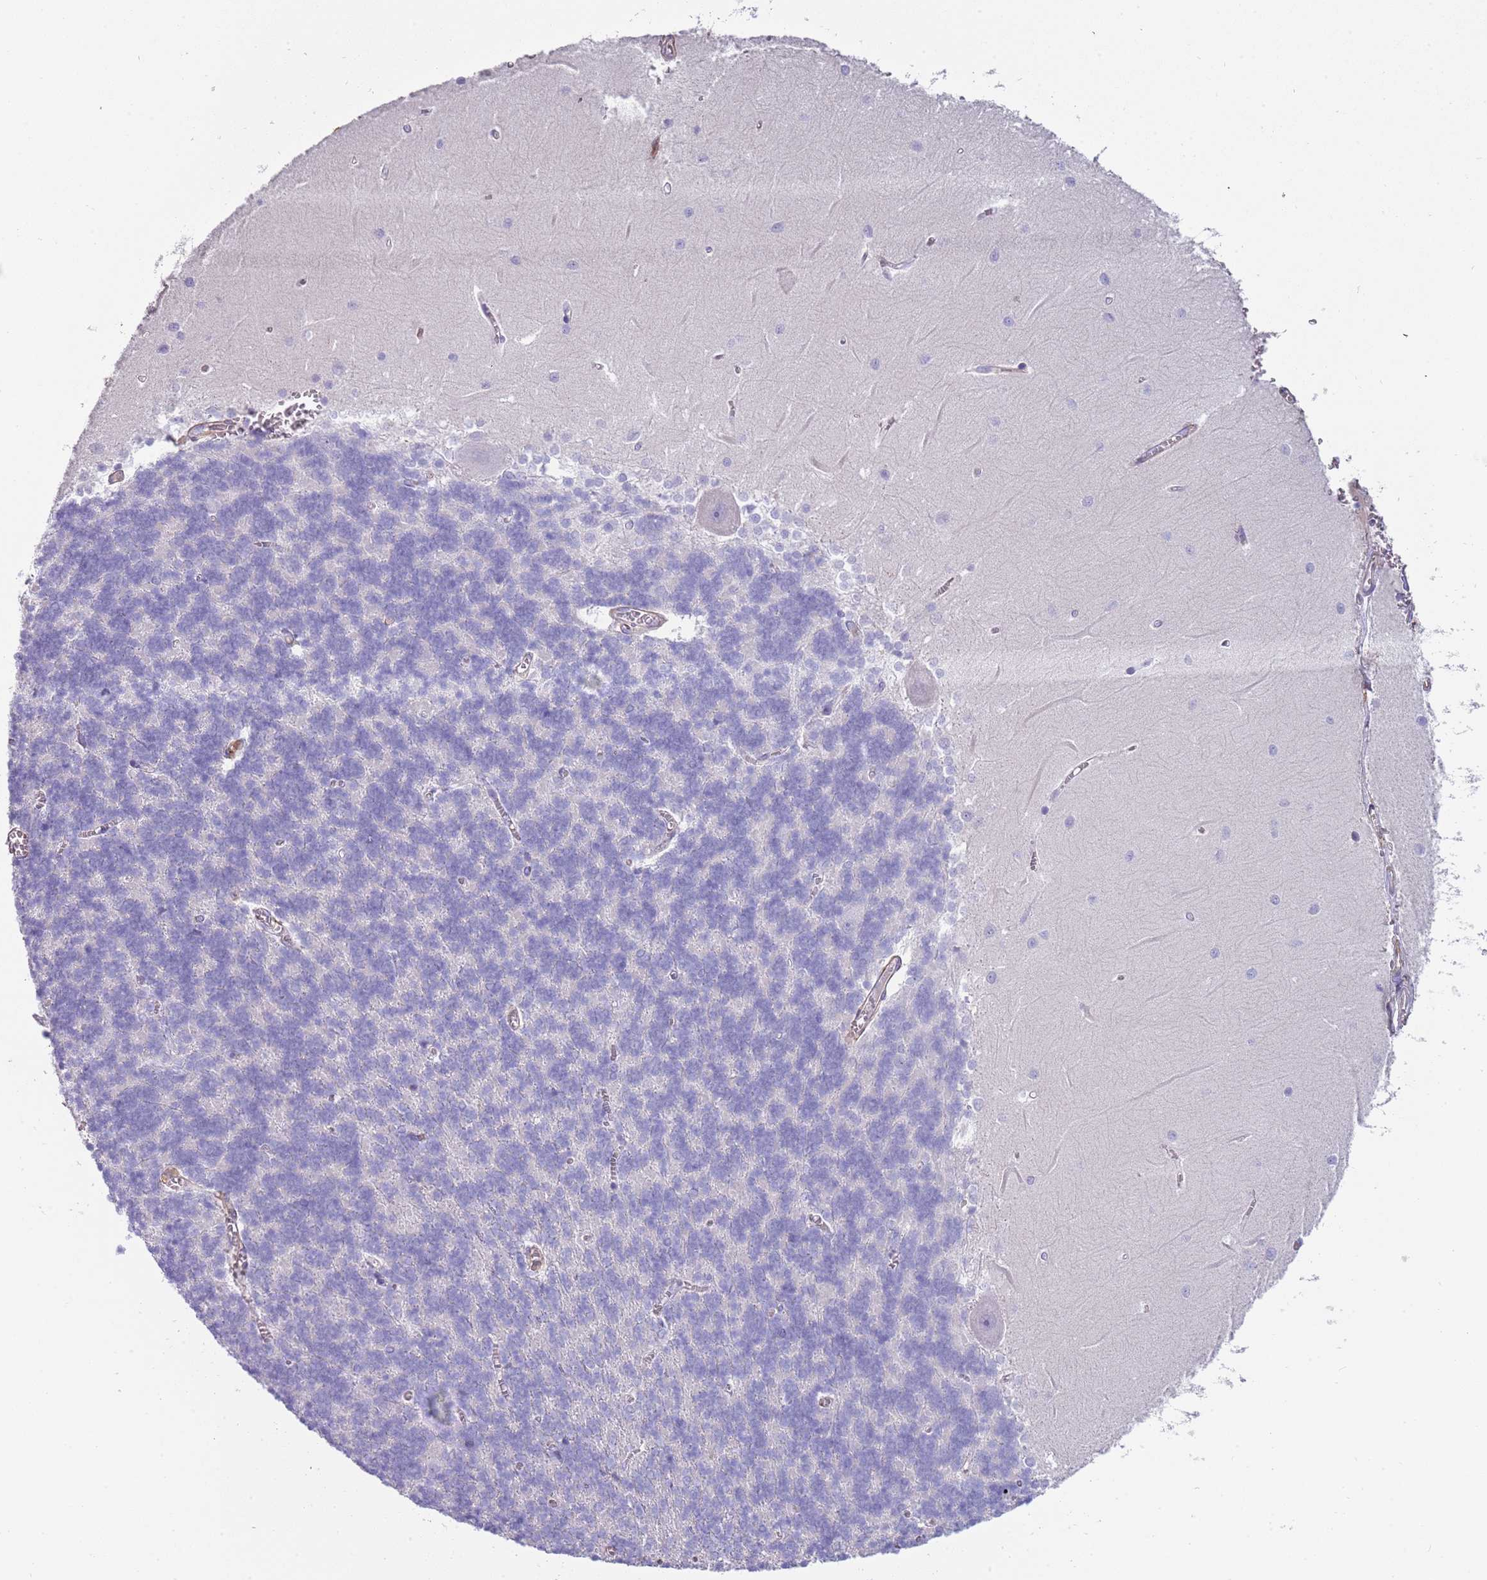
{"staining": {"intensity": "negative", "quantity": "none", "location": "none"}, "tissue": "cerebellum", "cell_type": "Cells in granular layer", "image_type": "normal", "snomed": [{"axis": "morphology", "description": "Normal tissue, NOS"}, {"axis": "topography", "description": "Cerebellum"}], "caption": "The image displays no significant positivity in cells in granular layer of cerebellum.", "gene": "ENSG00000271254", "patient": {"sex": "male", "age": 37}}